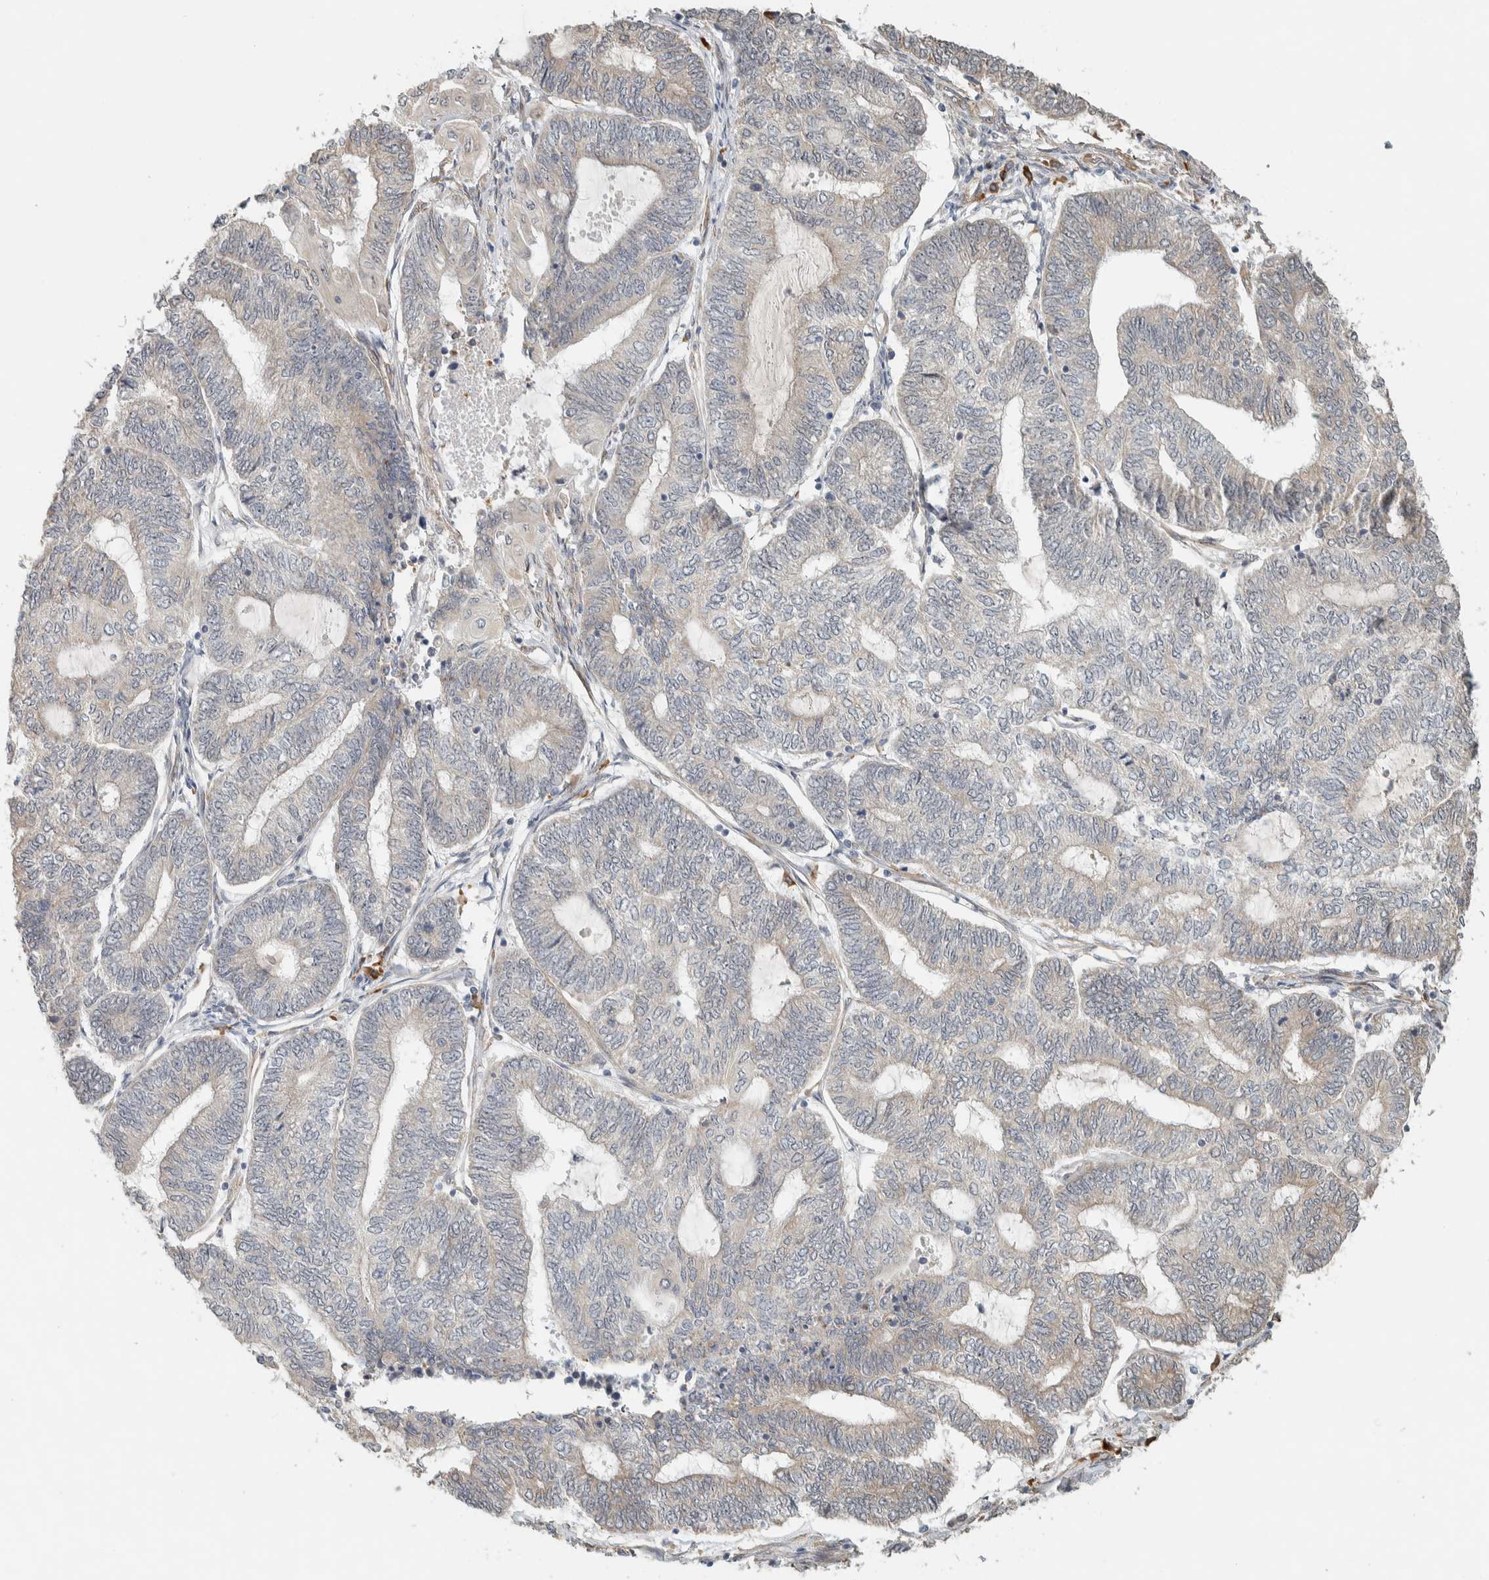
{"staining": {"intensity": "negative", "quantity": "none", "location": "none"}, "tissue": "endometrial cancer", "cell_type": "Tumor cells", "image_type": "cancer", "snomed": [{"axis": "morphology", "description": "Adenocarcinoma, NOS"}, {"axis": "topography", "description": "Uterus"}, {"axis": "topography", "description": "Endometrium"}], "caption": "An image of human endometrial cancer is negative for staining in tumor cells.", "gene": "KLHL40", "patient": {"sex": "female", "age": 70}}